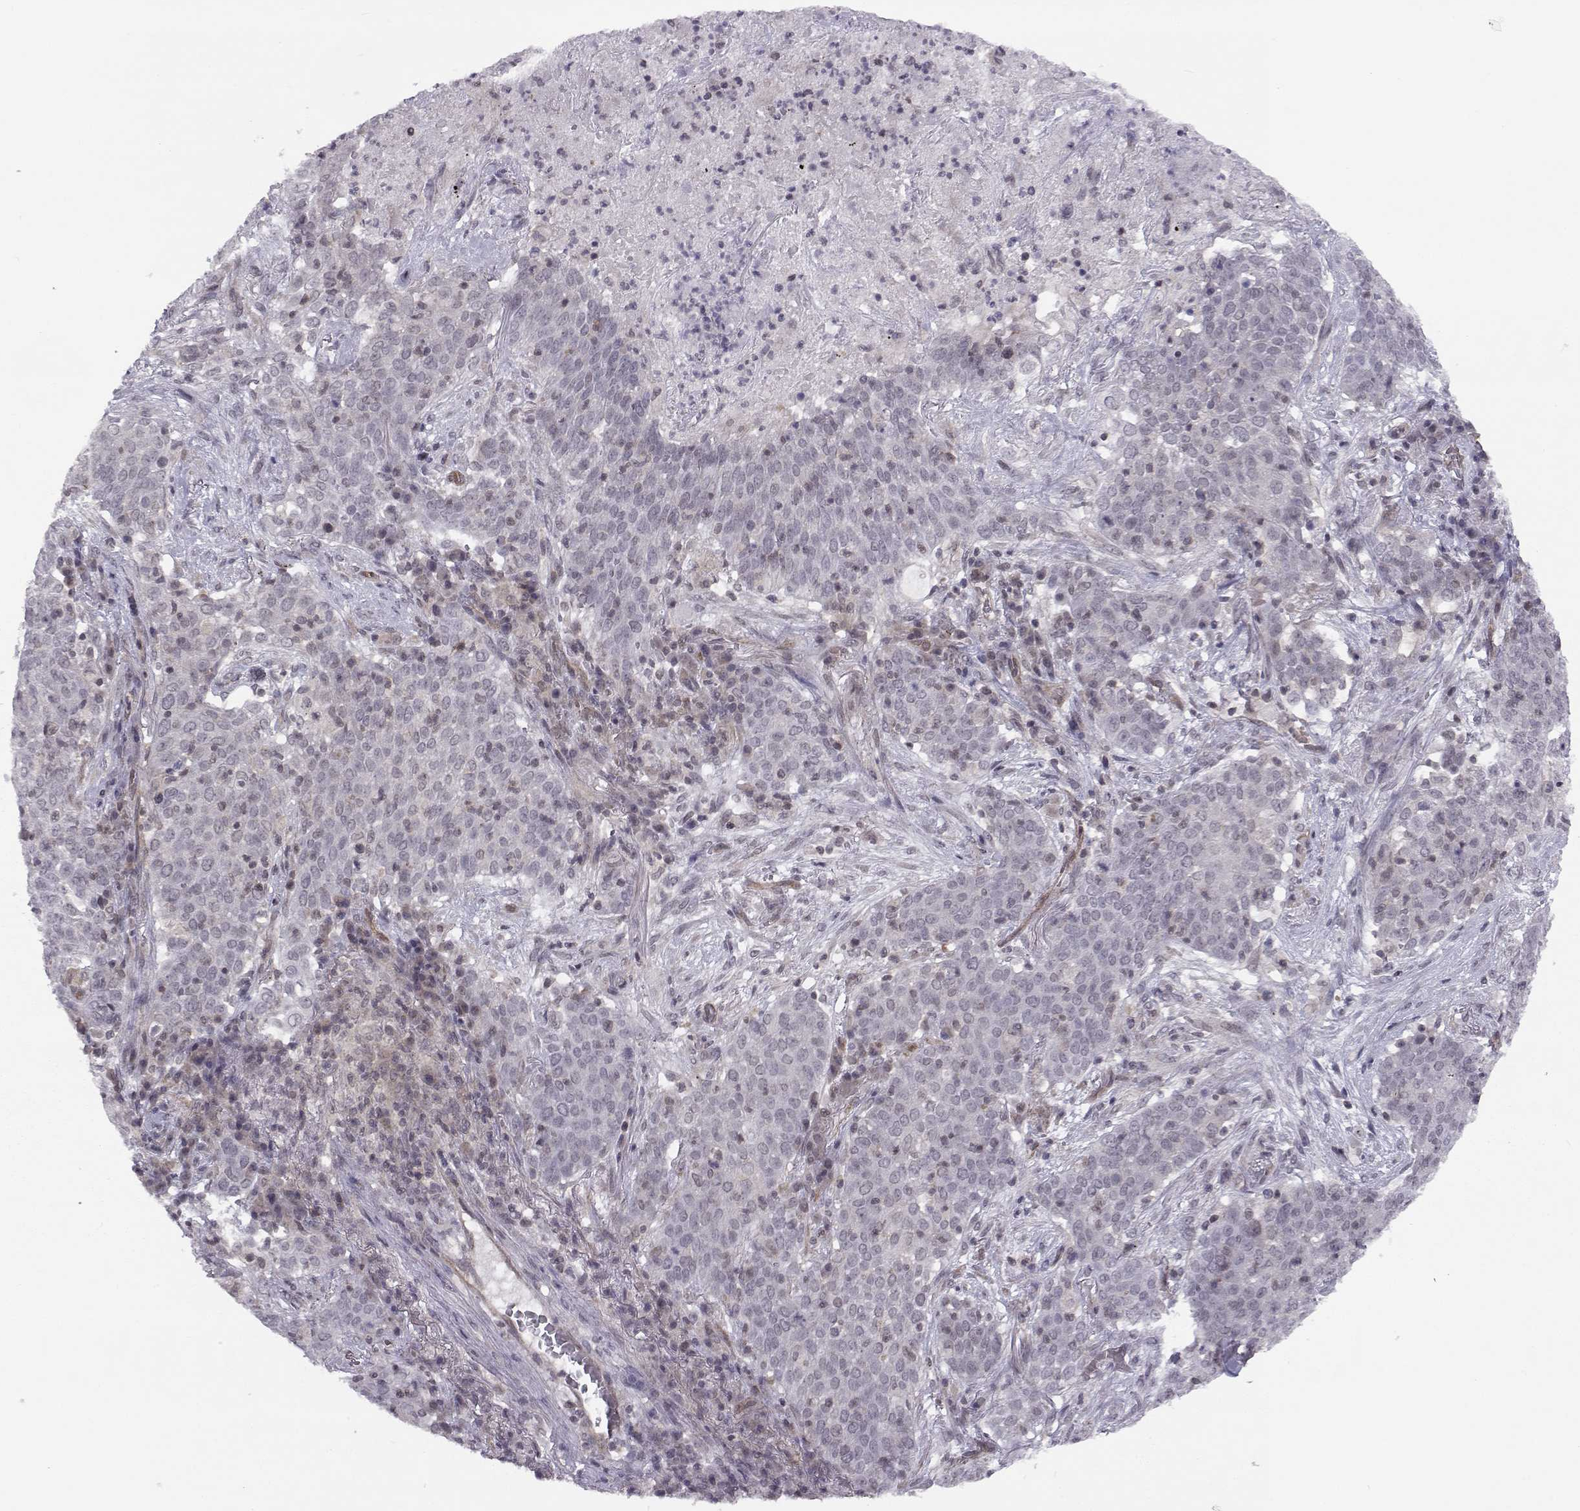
{"staining": {"intensity": "negative", "quantity": "none", "location": "none"}, "tissue": "lung cancer", "cell_type": "Tumor cells", "image_type": "cancer", "snomed": [{"axis": "morphology", "description": "Squamous cell carcinoma, NOS"}, {"axis": "topography", "description": "Lung"}], "caption": "This is a image of IHC staining of lung cancer, which shows no staining in tumor cells. Brightfield microscopy of immunohistochemistry (IHC) stained with DAB (3,3'-diaminobenzidine) (brown) and hematoxylin (blue), captured at high magnification.", "gene": "KIF13B", "patient": {"sex": "male", "age": 82}}